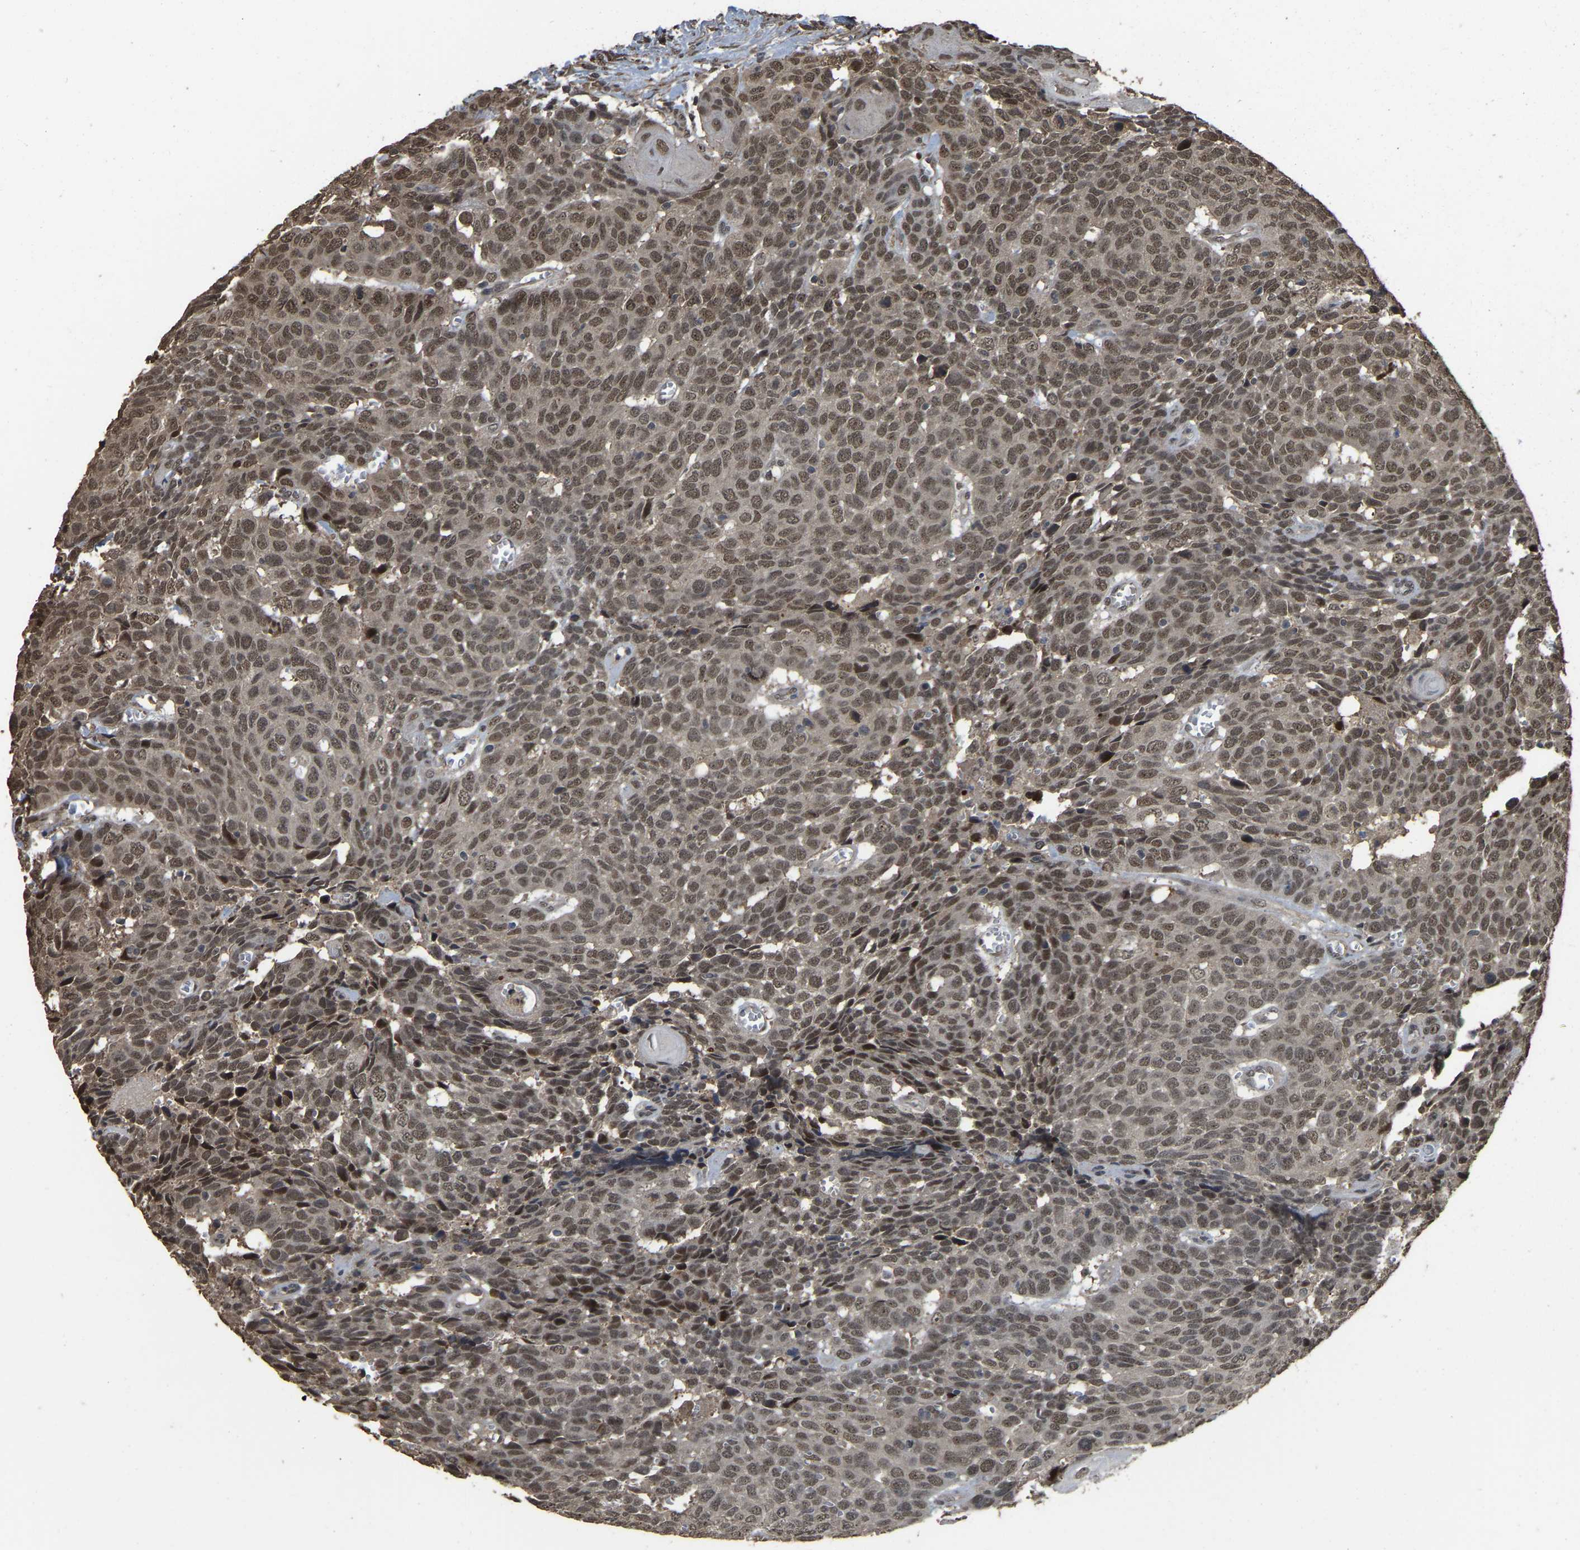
{"staining": {"intensity": "weak", "quantity": ">75%", "location": "nuclear"}, "tissue": "head and neck cancer", "cell_type": "Tumor cells", "image_type": "cancer", "snomed": [{"axis": "morphology", "description": "Squamous cell carcinoma, NOS"}, {"axis": "topography", "description": "Head-Neck"}], "caption": "There is low levels of weak nuclear staining in tumor cells of head and neck squamous cell carcinoma, as demonstrated by immunohistochemical staining (brown color).", "gene": "ARHGAP23", "patient": {"sex": "male", "age": 66}}